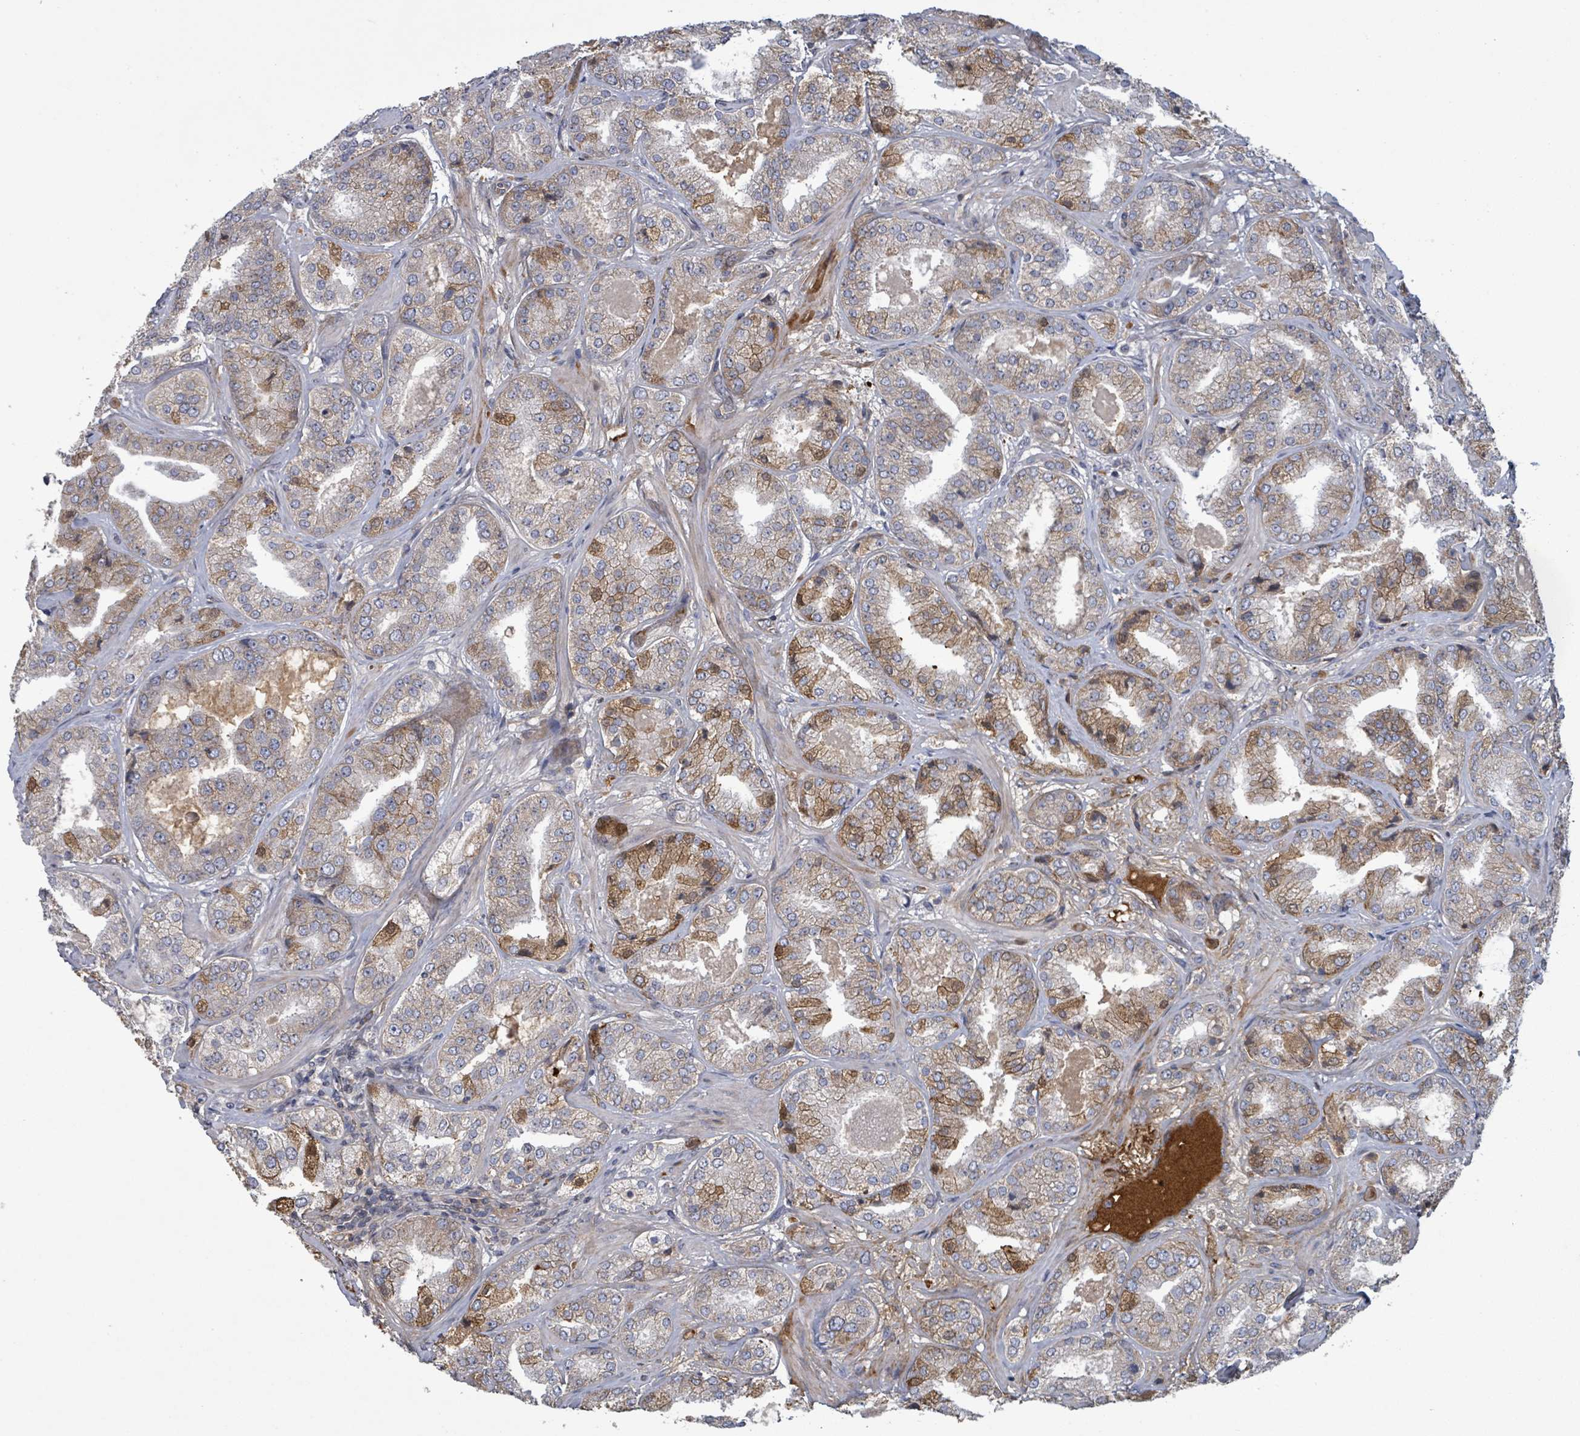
{"staining": {"intensity": "moderate", "quantity": "25%-75%", "location": "cytoplasmic/membranous"}, "tissue": "prostate cancer", "cell_type": "Tumor cells", "image_type": "cancer", "snomed": [{"axis": "morphology", "description": "Adenocarcinoma, High grade"}, {"axis": "topography", "description": "Prostate"}], "caption": "Immunohistochemistry (IHC) image of neoplastic tissue: prostate cancer (high-grade adenocarcinoma) stained using immunohistochemistry reveals medium levels of moderate protein expression localized specifically in the cytoplasmic/membranous of tumor cells, appearing as a cytoplasmic/membranous brown color.", "gene": "GRM8", "patient": {"sex": "male", "age": 63}}